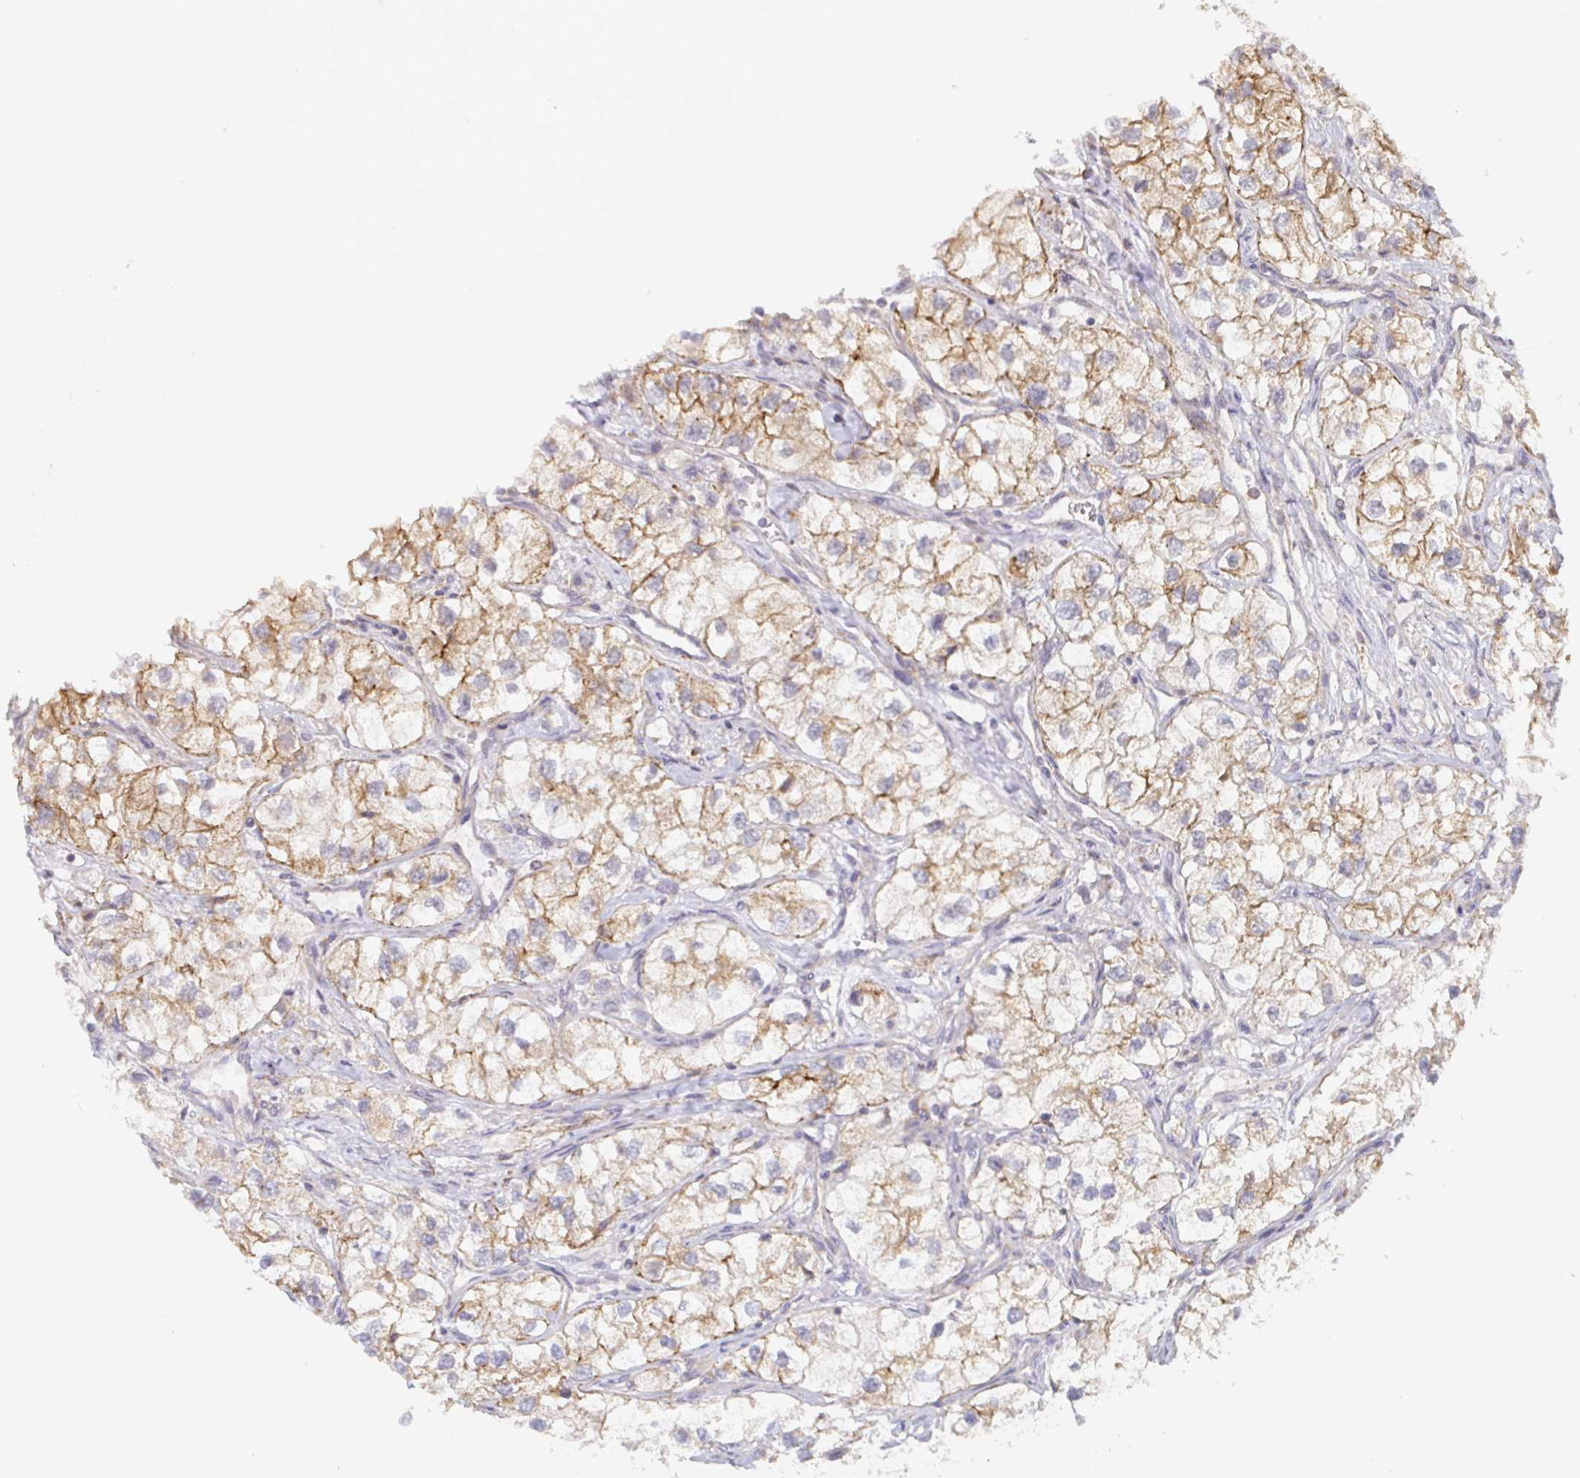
{"staining": {"intensity": "moderate", "quantity": ">75%", "location": "cytoplasmic/membranous"}, "tissue": "renal cancer", "cell_type": "Tumor cells", "image_type": "cancer", "snomed": [{"axis": "morphology", "description": "Adenocarcinoma, NOS"}, {"axis": "topography", "description": "Kidney"}], "caption": "A medium amount of moderate cytoplasmic/membranous positivity is present in about >75% of tumor cells in adenocarcinoma (renal) tissue.", "gene": "CDH18", "patient": {"sex": "male", "age": 59}}